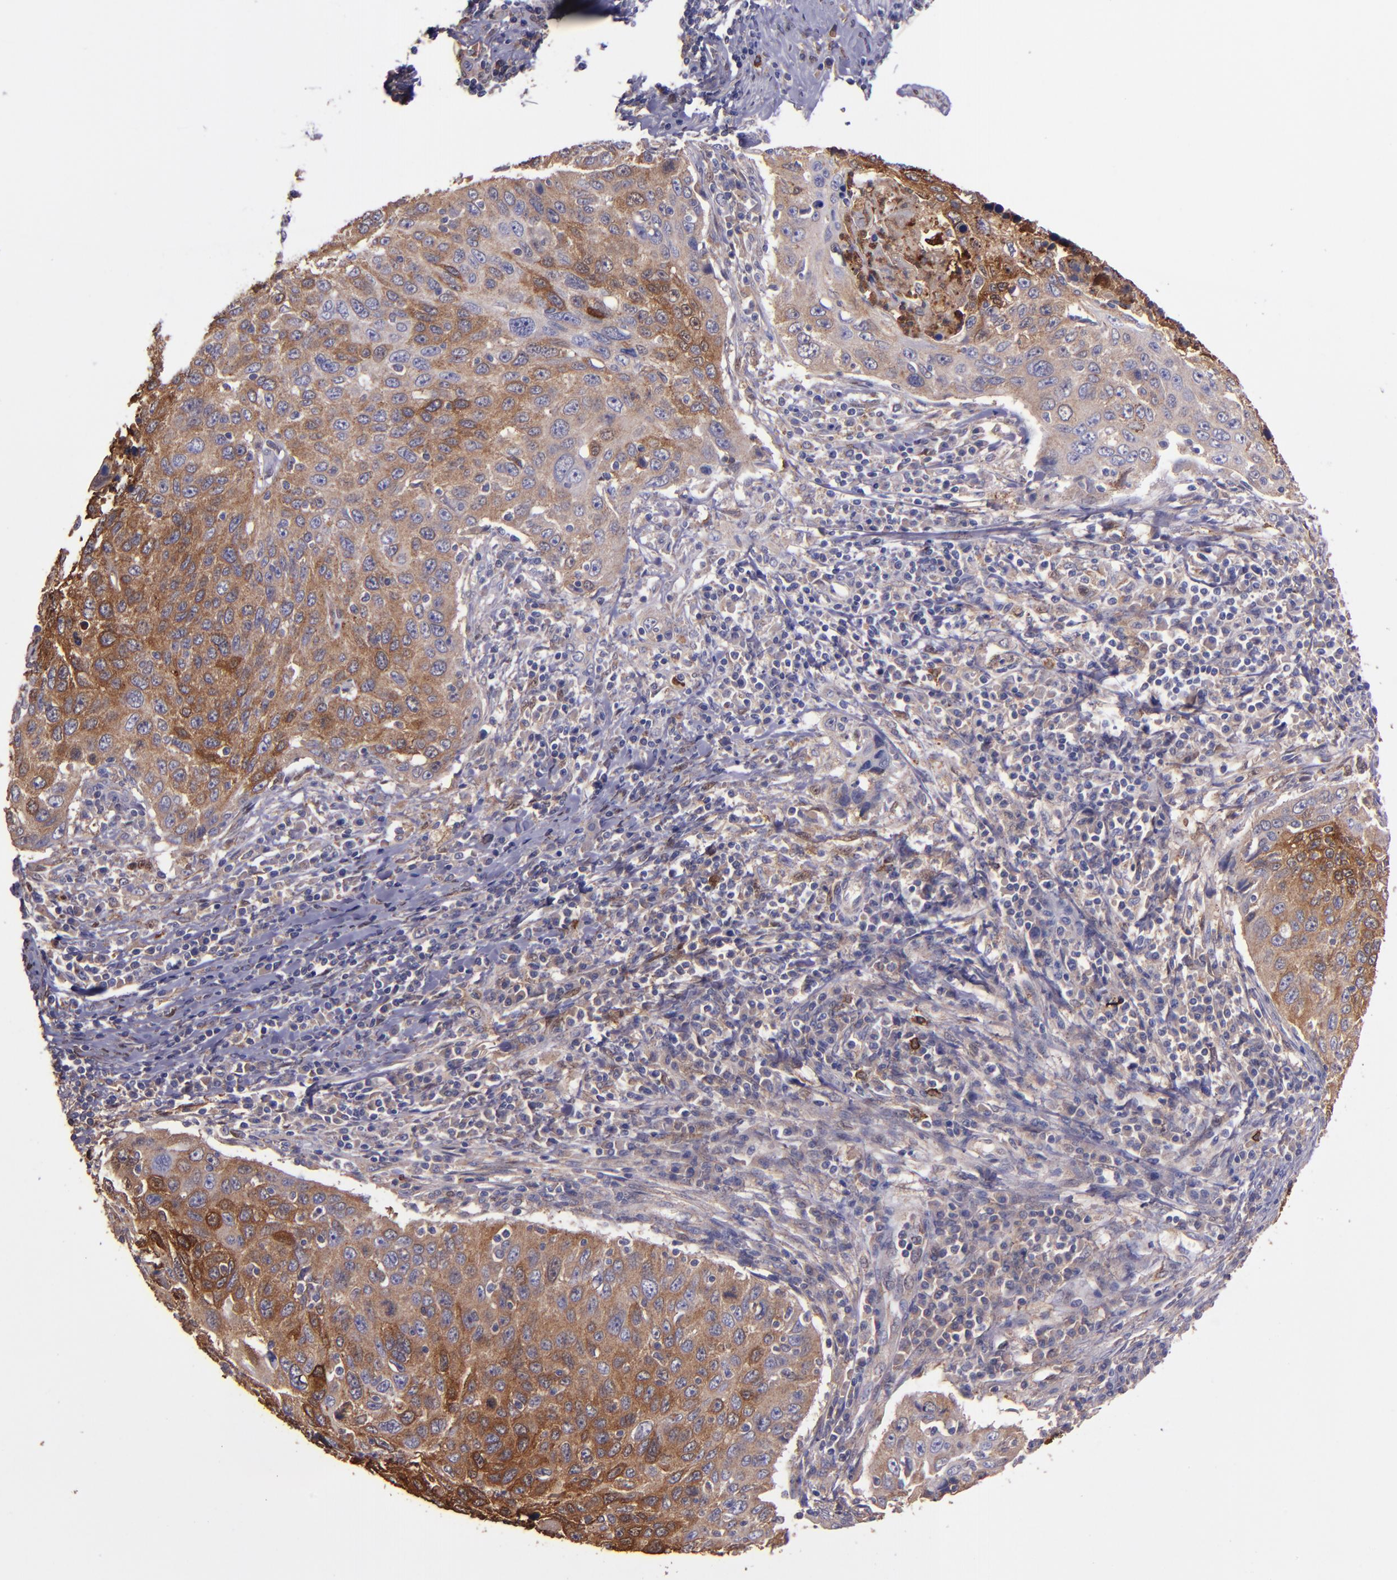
{"staining": {"intensity": "moderate", "quantity": ">75%", "location": "cytoplasmic/membranous"}, "tissue": "cervical cancer", "cell_type": "Tumor cells", "image_type": "cancer", "snomed": [{"axis": "morphology", "description": "Squamous cell carcinoma, NOS"}, {"axis": "topography", "description": "Cervix"}], "caption": "Human squamous cell carcinoma (cervical) stained for a protein (brown) shows moderate cytoplasmic/membranous positive staining in about >75% of tumor cells.", "gene": "WASHC1", "patient": {"sex": "female", "age": 53}}